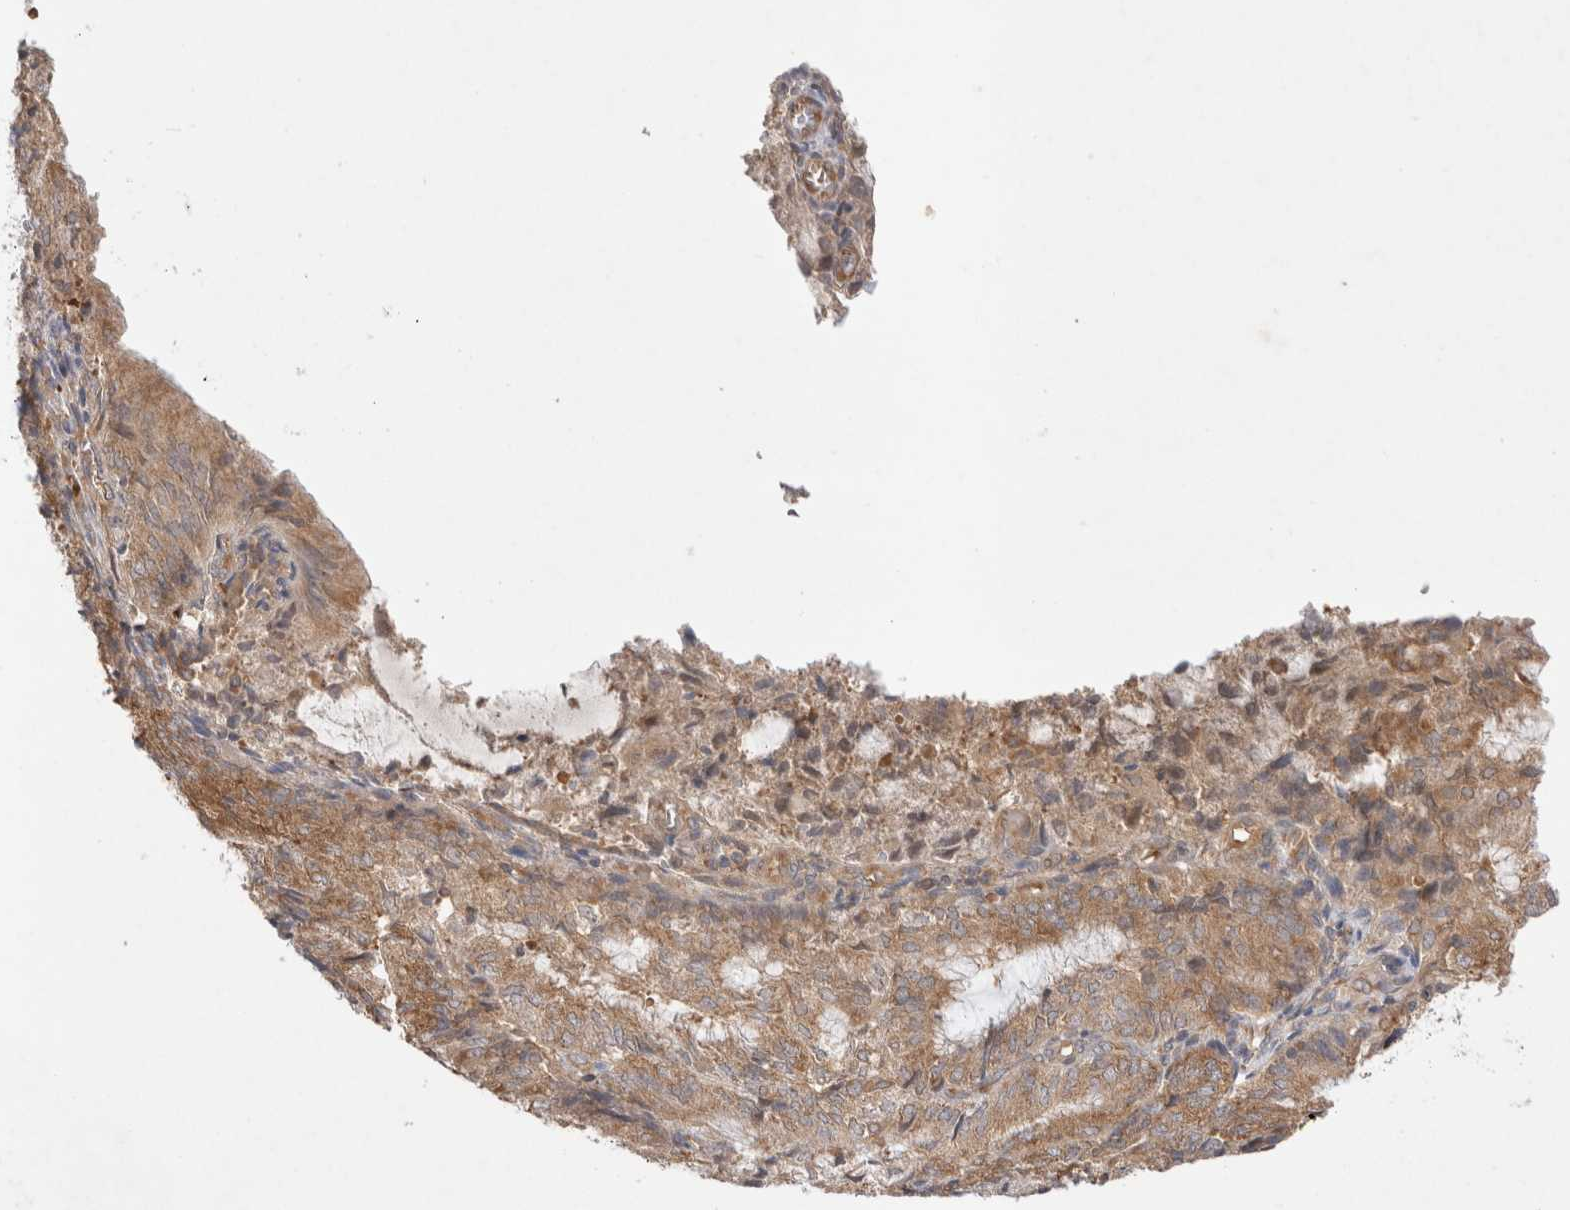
{"staining": {"intensity": "moderate", "quantity": ">75%", "location": "cytoplasmic/membranous"}, "tissue": "endometrial cancer", "cell_type": "Tumor cells", "image_type": "cancer", "snomed": [{"axis": "morphology", "description": "Adenocarcinoma, NOS"}, {"axis": "topography", "description": "Endometrium"}], "caption": "Endometrial cancer was stained to show a protein in brown. There is medium levels of moderate cytoplasmic/membranous positivity in approximately >75% of tumor cells.", "gene": "EIF3E", "patient": {"sex": "female", "age": 81}}